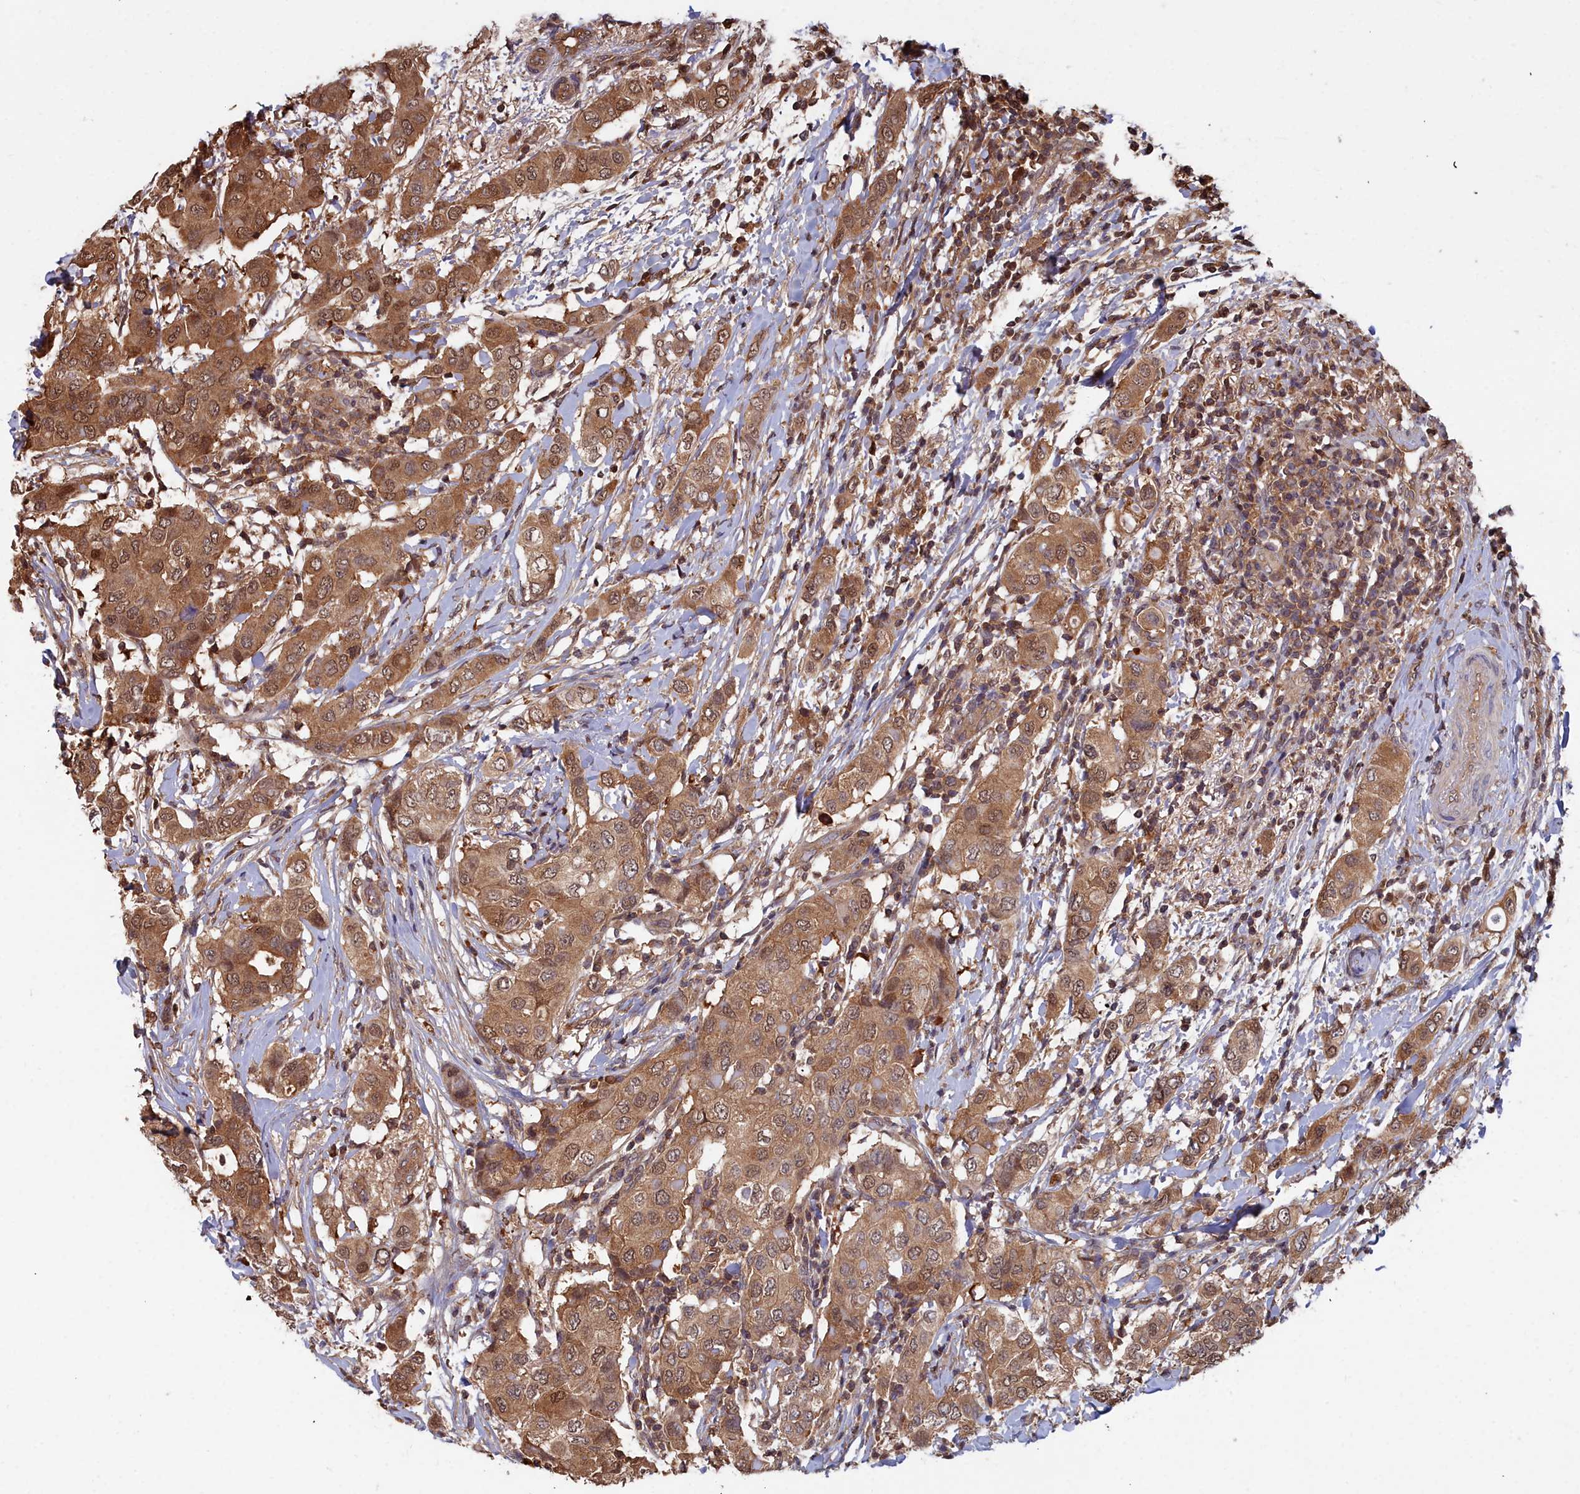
{"staining": {"intensity": "moderate", "quantity": ">75%", "location": "cytoplasmic/membranous,nuclear"}, "tissue": "breast cancer", "cell_type": "Tumor cells", "image_type": "cancer", "snomed": [{"axis": "morphology", "description": "Lobular carcinoma"}, {"axis": "topography", "description": "Breast"}], "caption": "Breast cancer (lobular carcinoma) tissue shows moderate cytoplasmic/membranous and nuclear staining in approximately >75% of tumor cells", "gene": "GFRA2", "patient": {"sex": "female", "age": 51}}